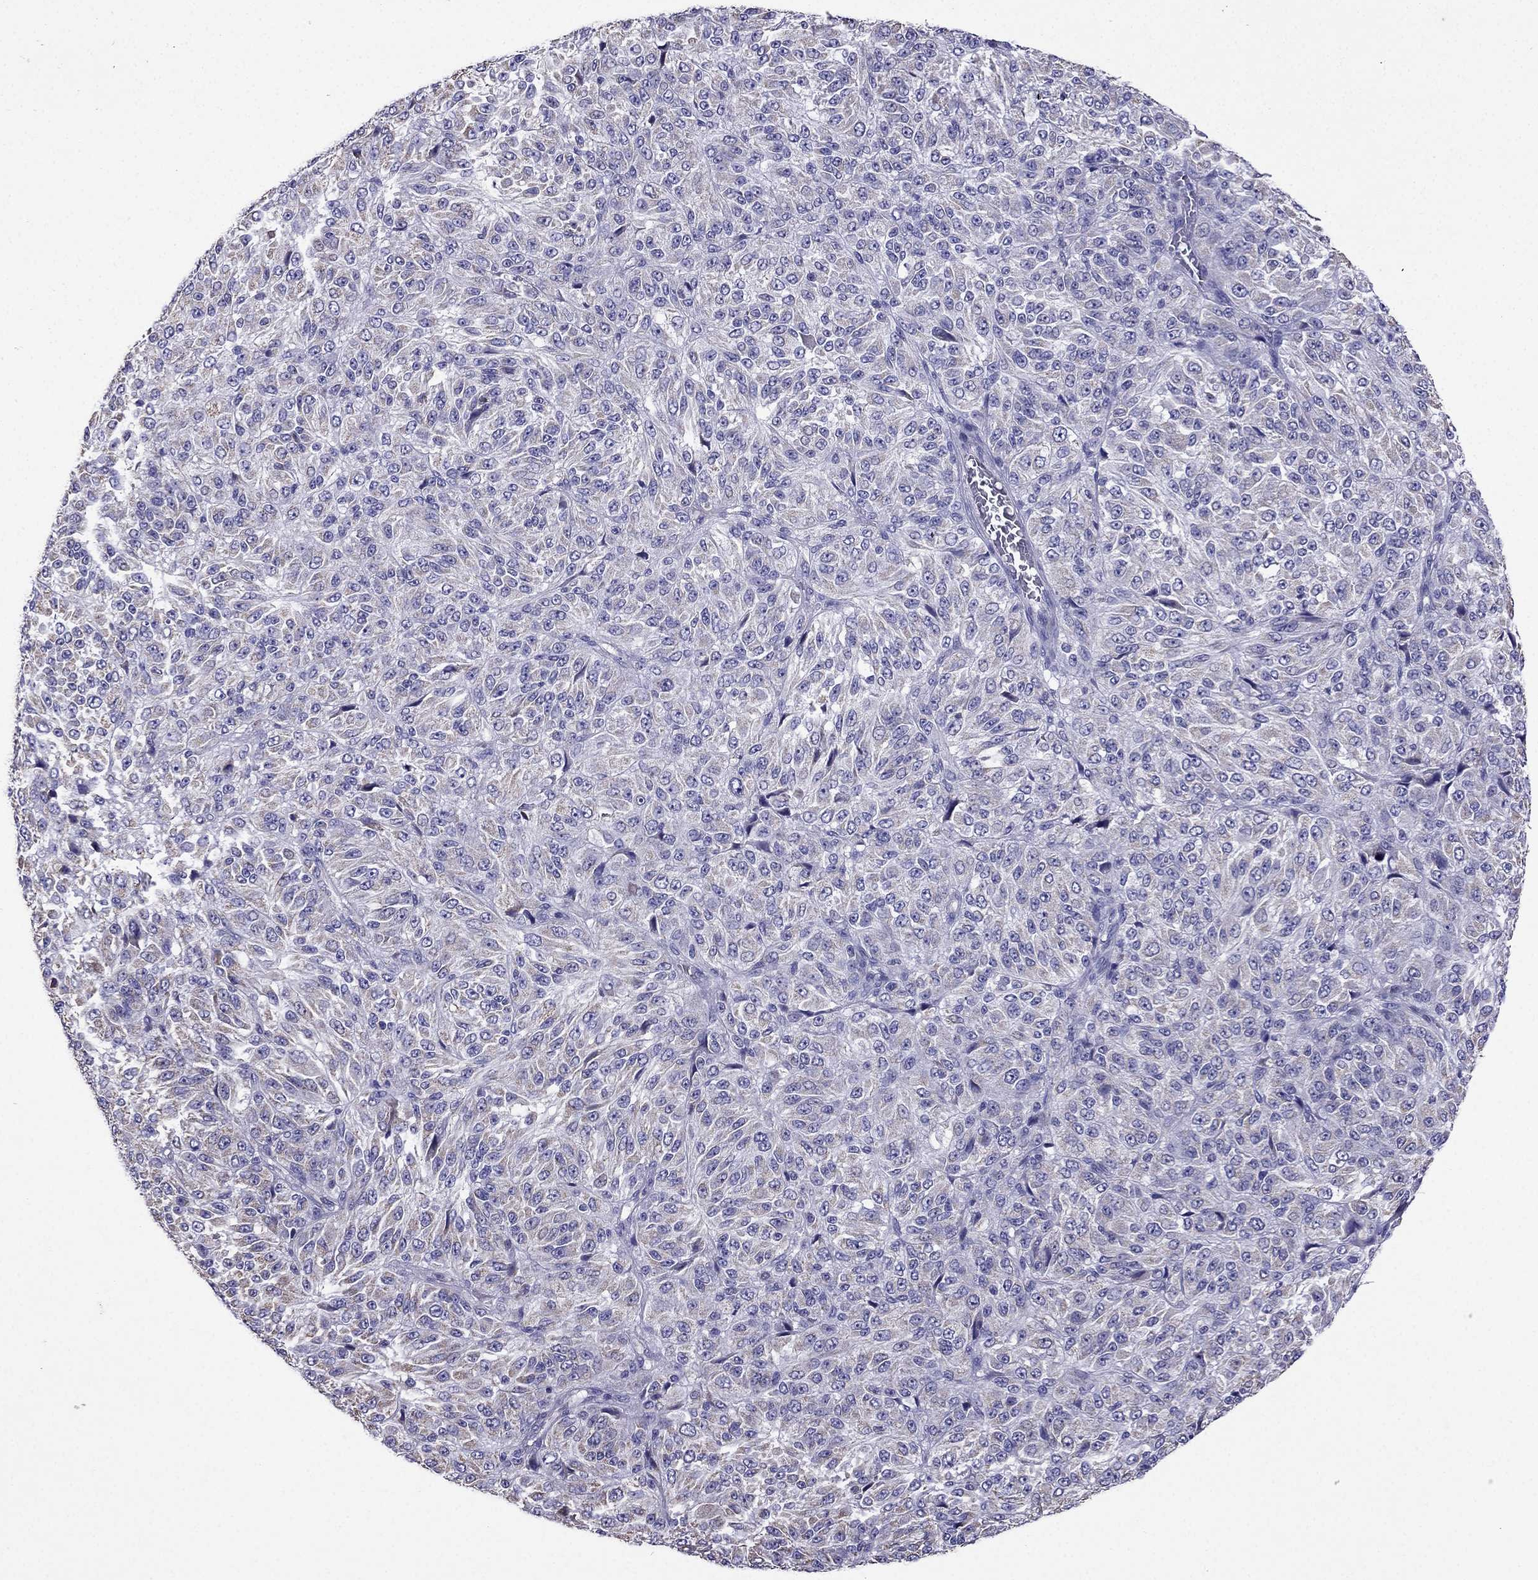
{"staining": {"intensity": "weak", "quantity": "<25%", "location": "cytoplasmic/membranous"}, "tissue": "melanoma", "cell_type": "Tumor cells", "image_type": "cancer", "snomed": [{"axis": "morphology", "description": "Malignant melanoma, Metastatic site"}, {"axis": "topography", "description": "Brain"}], "caption": "IHC of human malignant melanoma (metastatic site) reveals no expression in tumor cells.", "gene": "DSC1", "patient": {"sex": "female", "age": 56}}